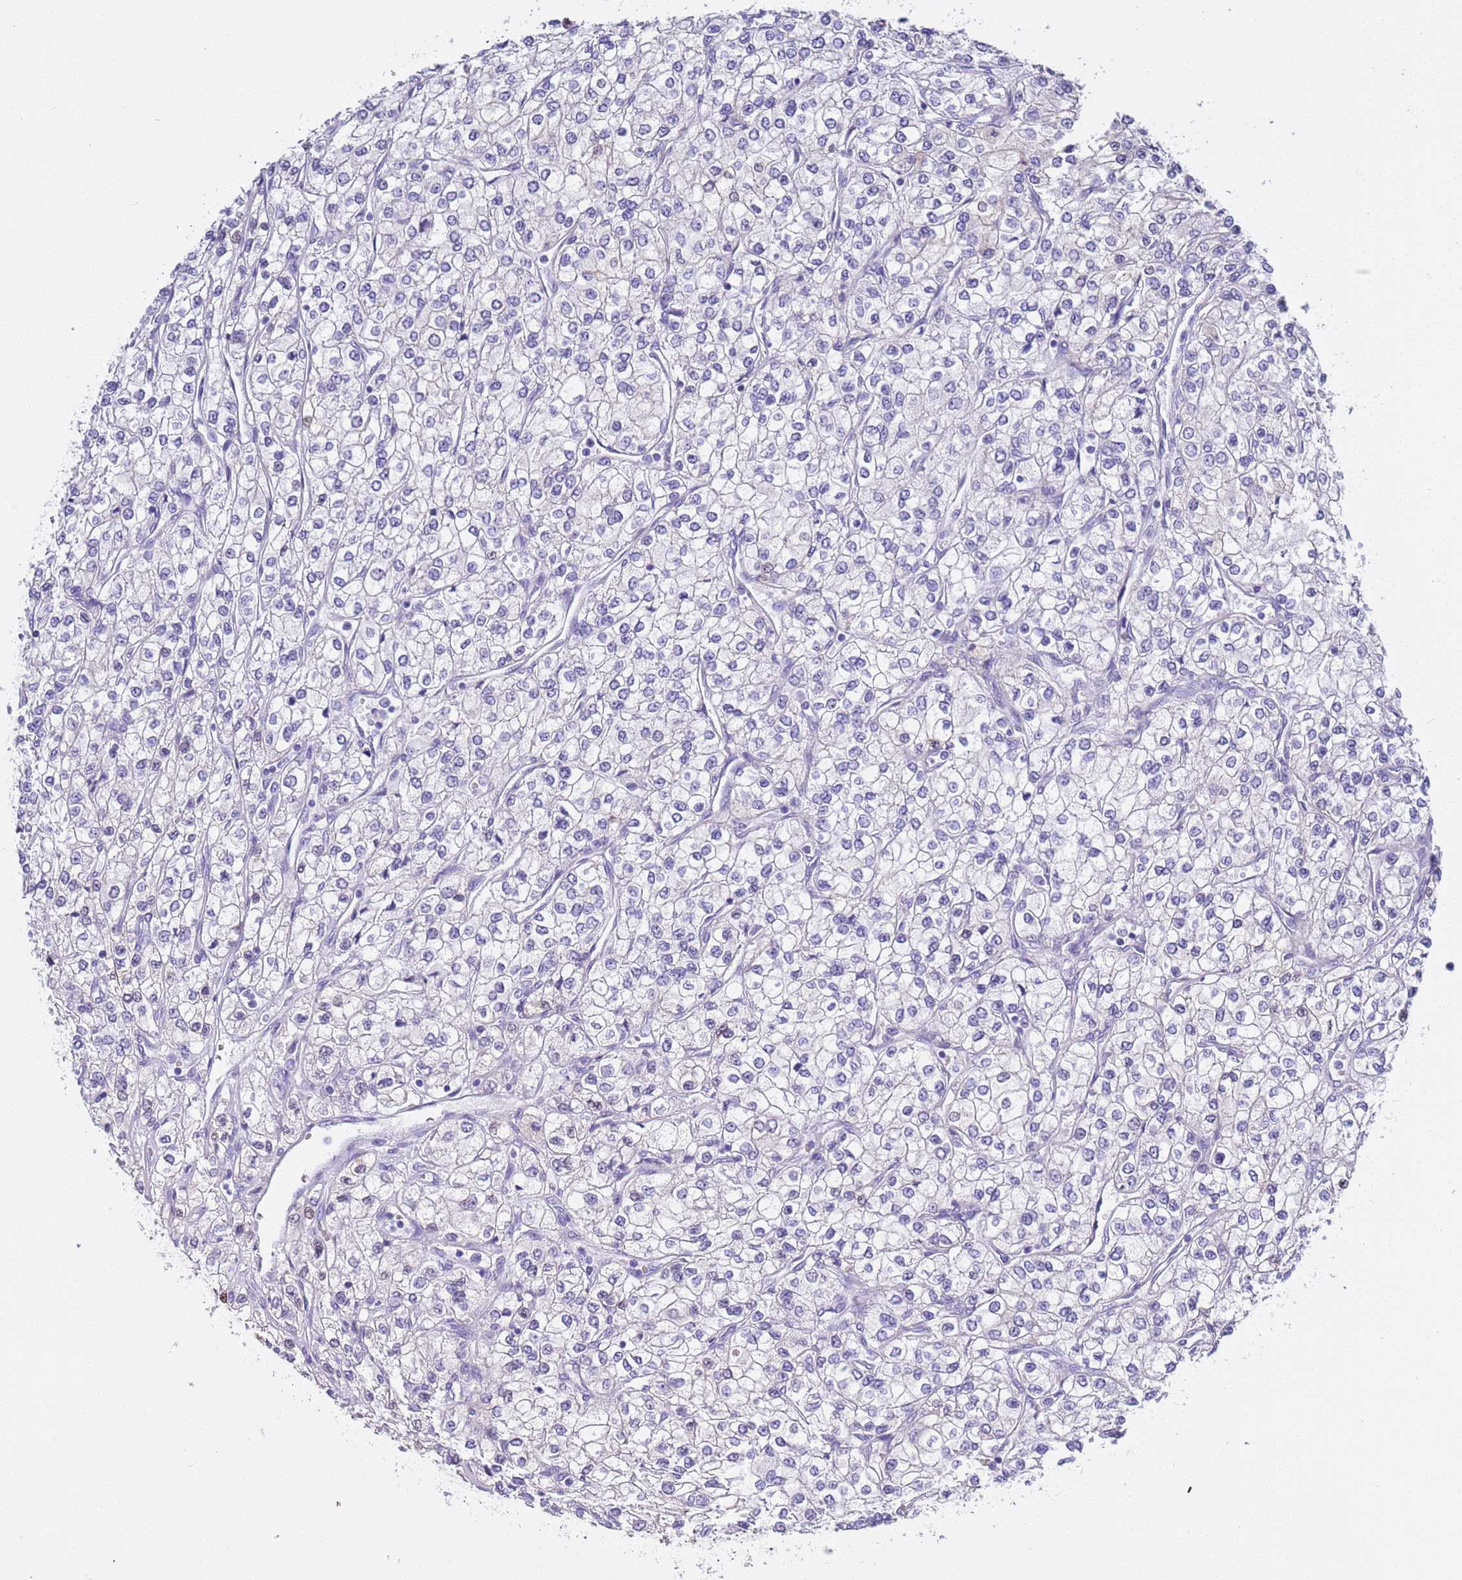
{"staining": {"intensity": "negative", "quantity": "none", "location": "none"}, "tissue": "renal cancer", "cell_type": "Tumor cells", "image_type": "cancer", "snomed": [{"axis": "morphology", "description": "Adenocarcinoma, NOS"}, {"axis": "topography", "description": "Kidney"}], "caption": "Tumor cells are negative for brown protein staining in renal adenocarcinoma.", "gene": "BRMS1L", "patient": {"sex": "male", "age": 80}}